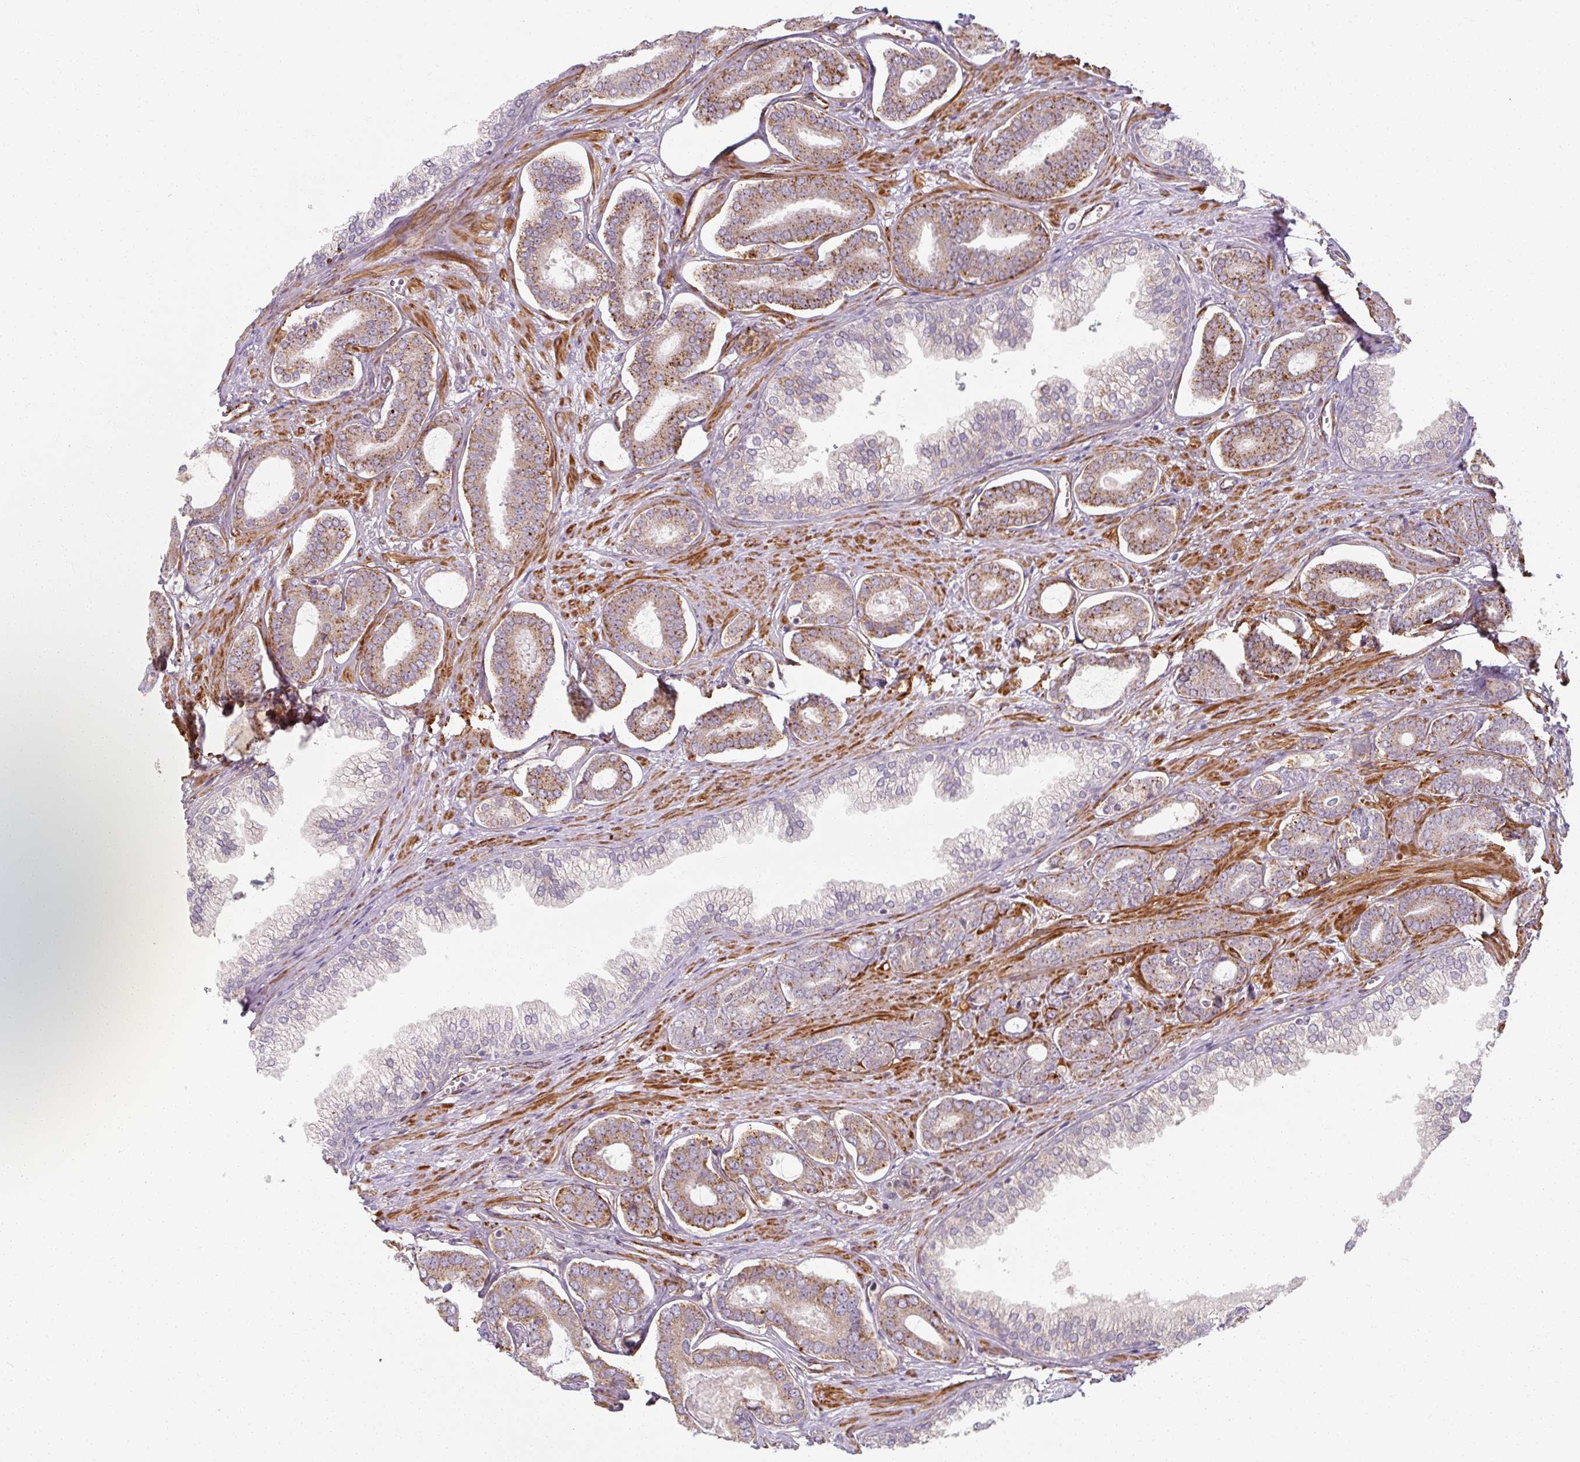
{"staining": {"intensity": "moderate", "quantity": "25%-75%", "location": "cytoplasmic/membranous"}, "tissue": "prostate cancer", "cell_type": "Tumor cells", "image_type": "cancer", "snomed": [{"axis": "morphology", "description": "Adenocarcinoma, NOS"}, {"axis": "topography", "description": "Prostate and seminal vesicle, NOS"}], "caption": "Adenocarcinoma (prostate) stained for a protein displays moderate cytoplasmic/membranous positivity in tumor cells. The staining is performed using DAB (3,3'-diaminobenzidine) brown chromogen to label protein expression. The nuclei are counter-stained blue using hematoxylin.", "gene": "MRPS5", "patient": {"sex": "male", "age": 76}}